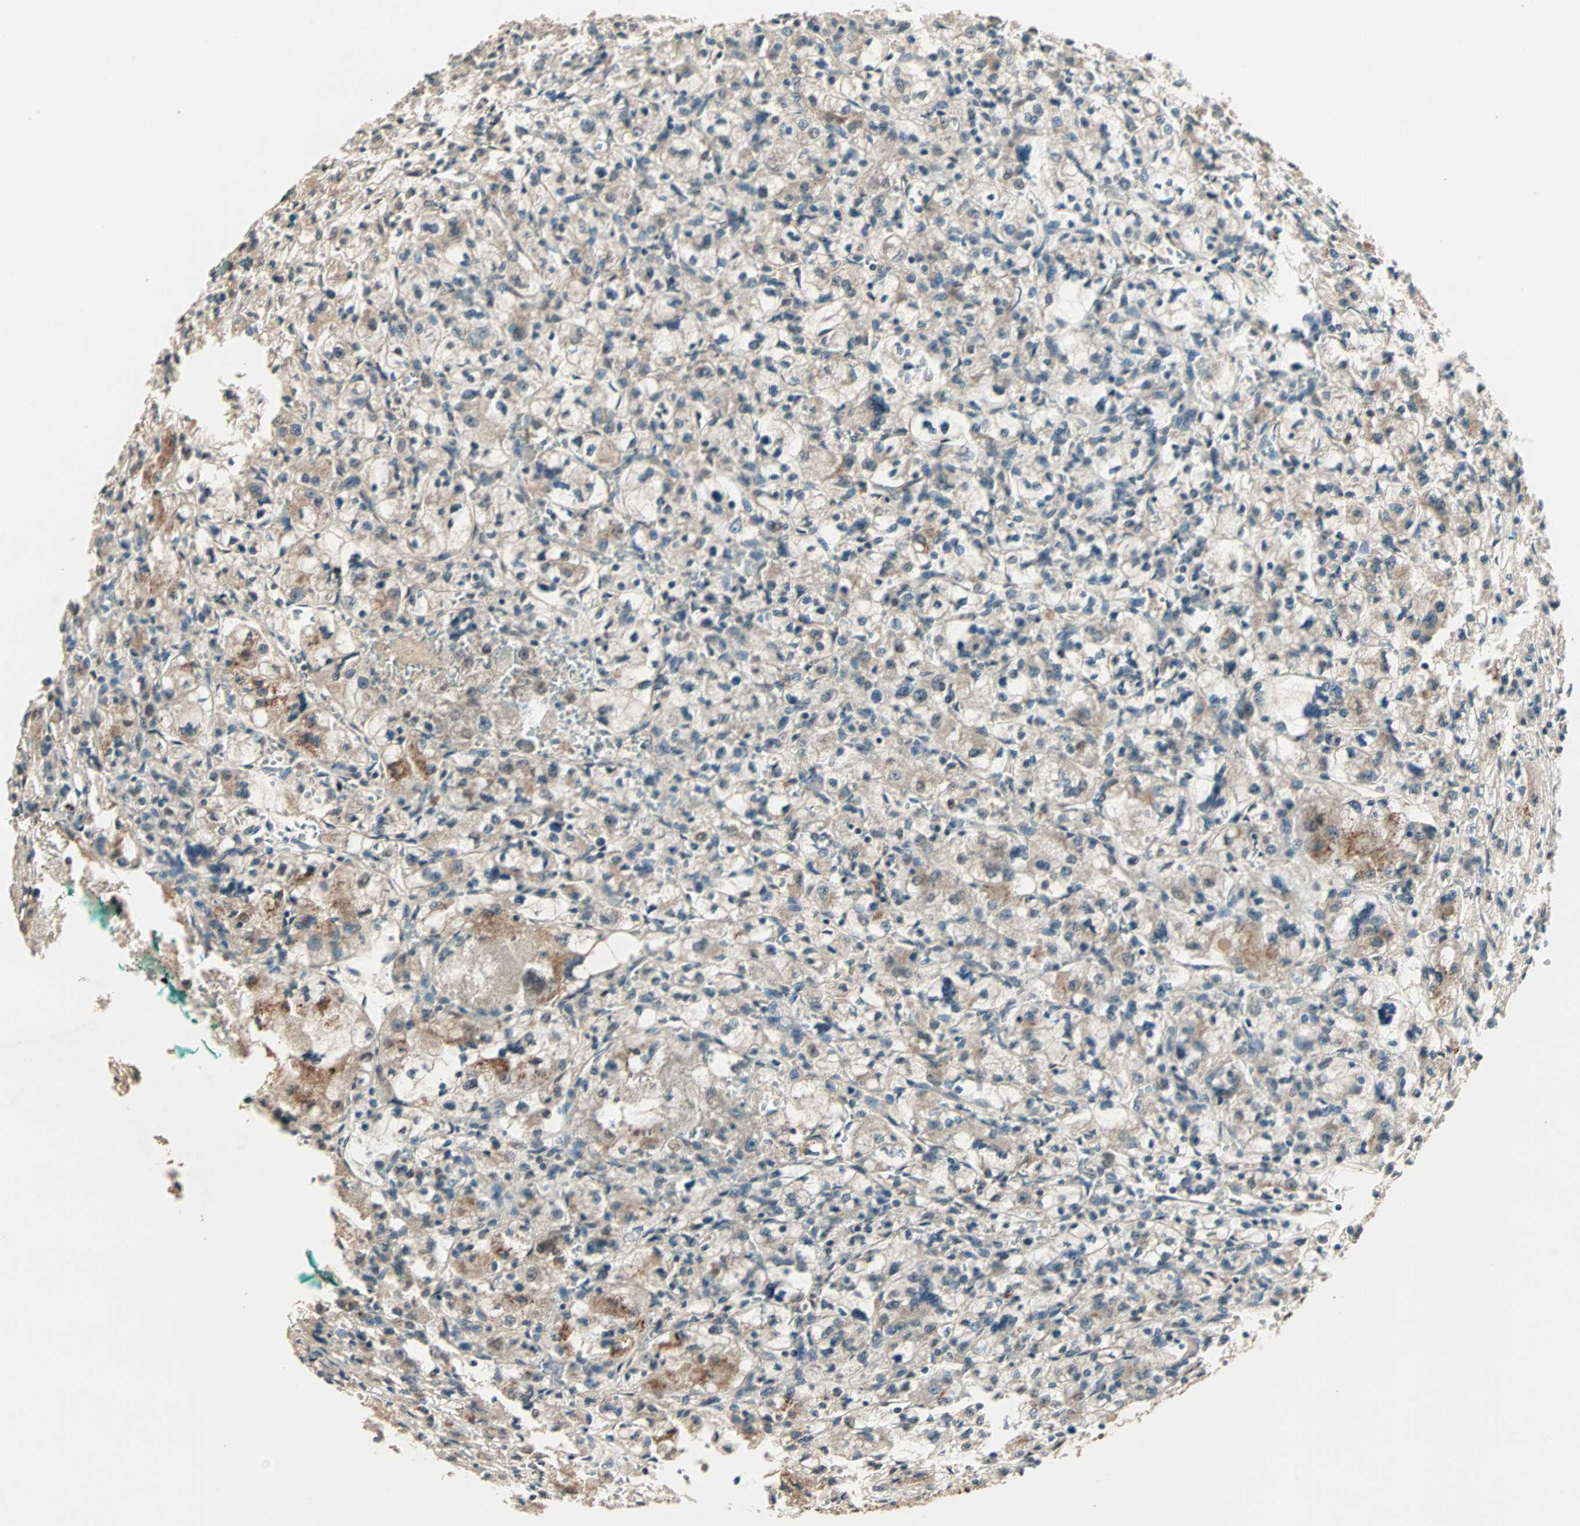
{"staining": {"intensity": "moderate", "quantity": "<25%", "location": "cytoplasmic/membranous"}, "tissue": "renal cancer", "cell_type": "Tumor cells", "image_type": "cancer", "snomed": [{"axis": "morphology", "description": "Adenocarcinoma, NOS"}, {"axis": "topography", "description": "Kidney"}], "caption": "Human renal adenocarcinoma stained with a brown dye shows moderate cytoplasmic/membranous positive positivity in approximately <25% of tumor cells.", "gene": "ZNF701", "patient": {"sex": "female", "age": 83}}